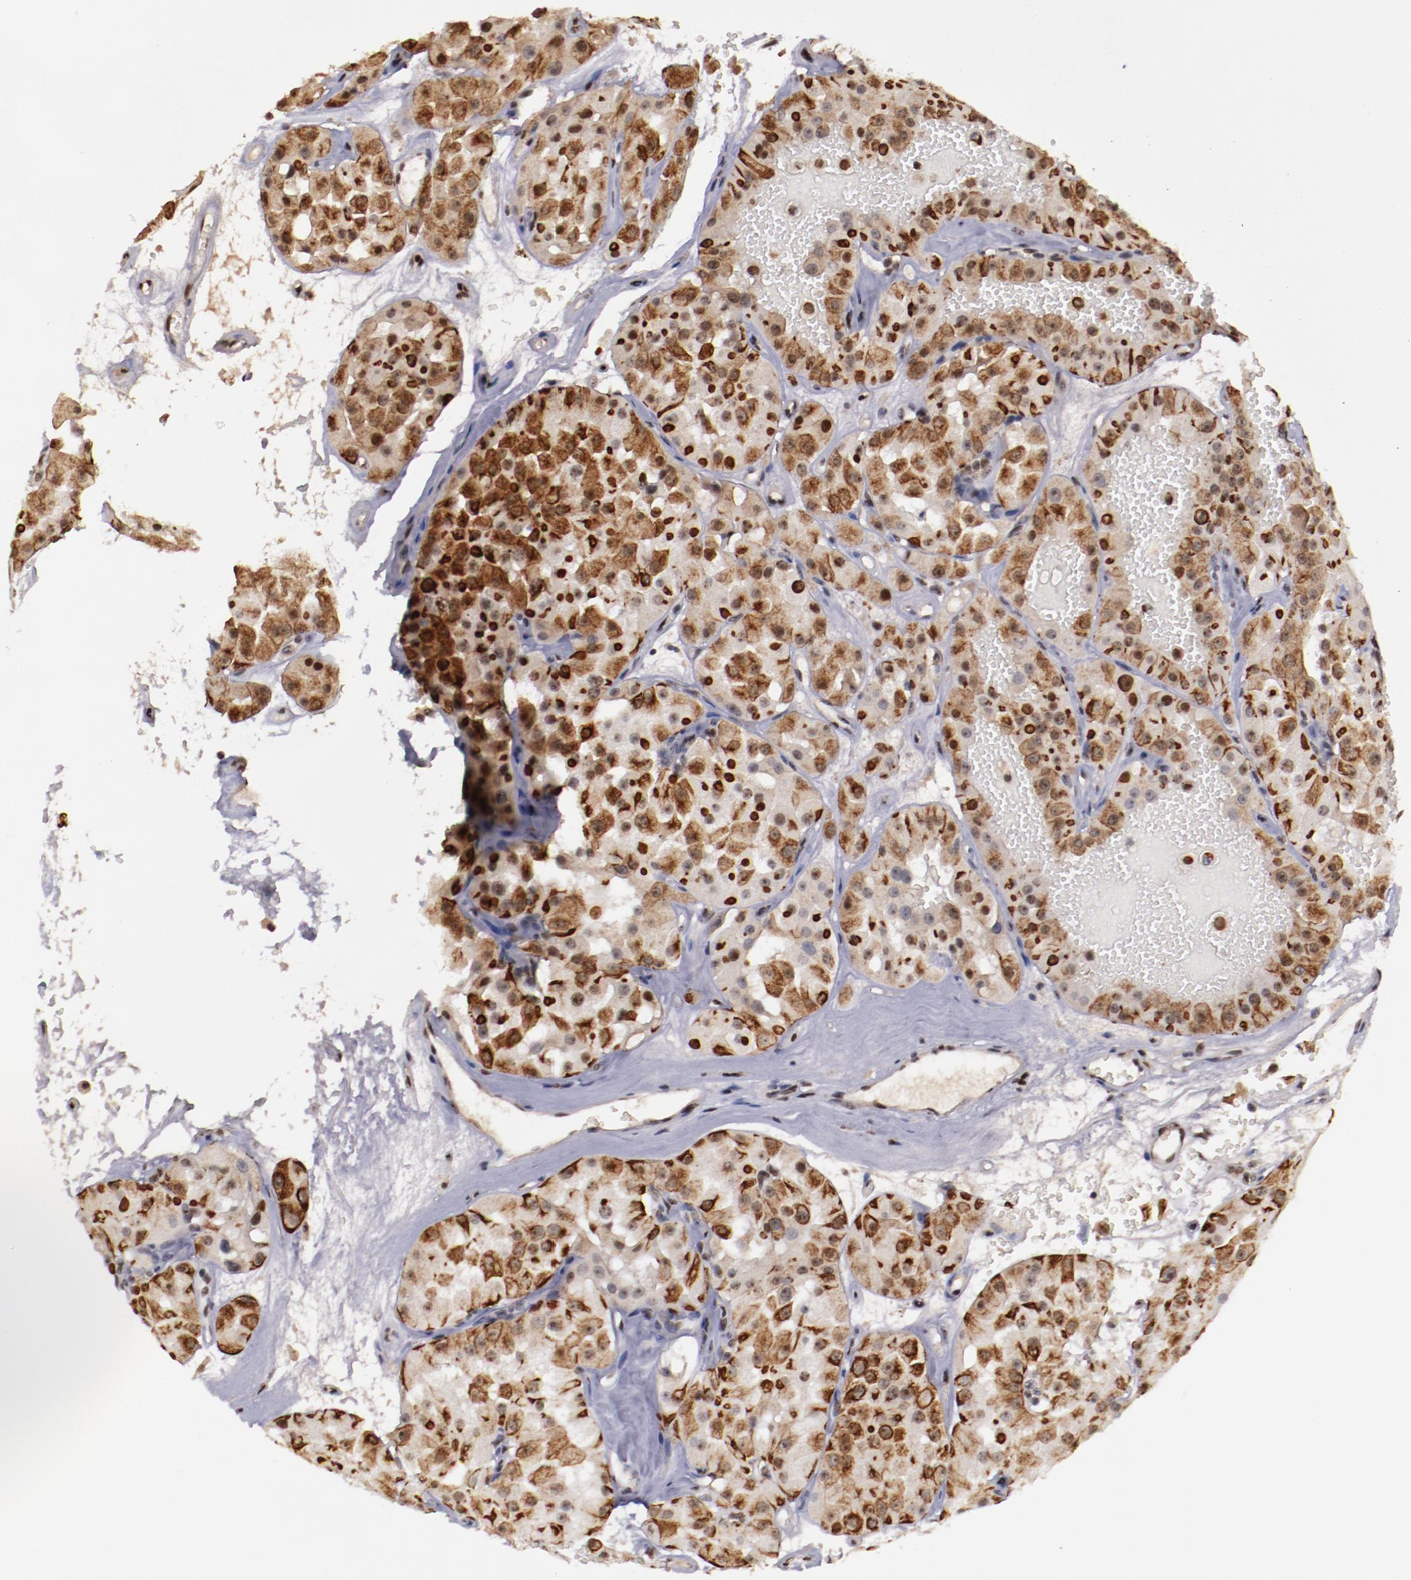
{"staining": {"intensity": "moderate", "quantity": ">75%", "location": "cytoplasmic/membranous,nuclear"}, "tissue": "renal cancer", "cell_type": "Tumor cells", "image_type": "cancer", "snomed": [{"axis": "morphology", "description": "Adenocarcinoma, uncertain malignant potential"}, {"axis": "topography", "description": "Kidney"}], "caption": "Approximately >75% of tumor cells in human renal adenocarcinoma,  uncertain malignant potential reveal moderate cytoplasmic/membranous and nuclear protein positivity as visualized by brown immunohistochemical staining.", "gene": "DDX24", "patient": {"sex": "male", "age": 63}}